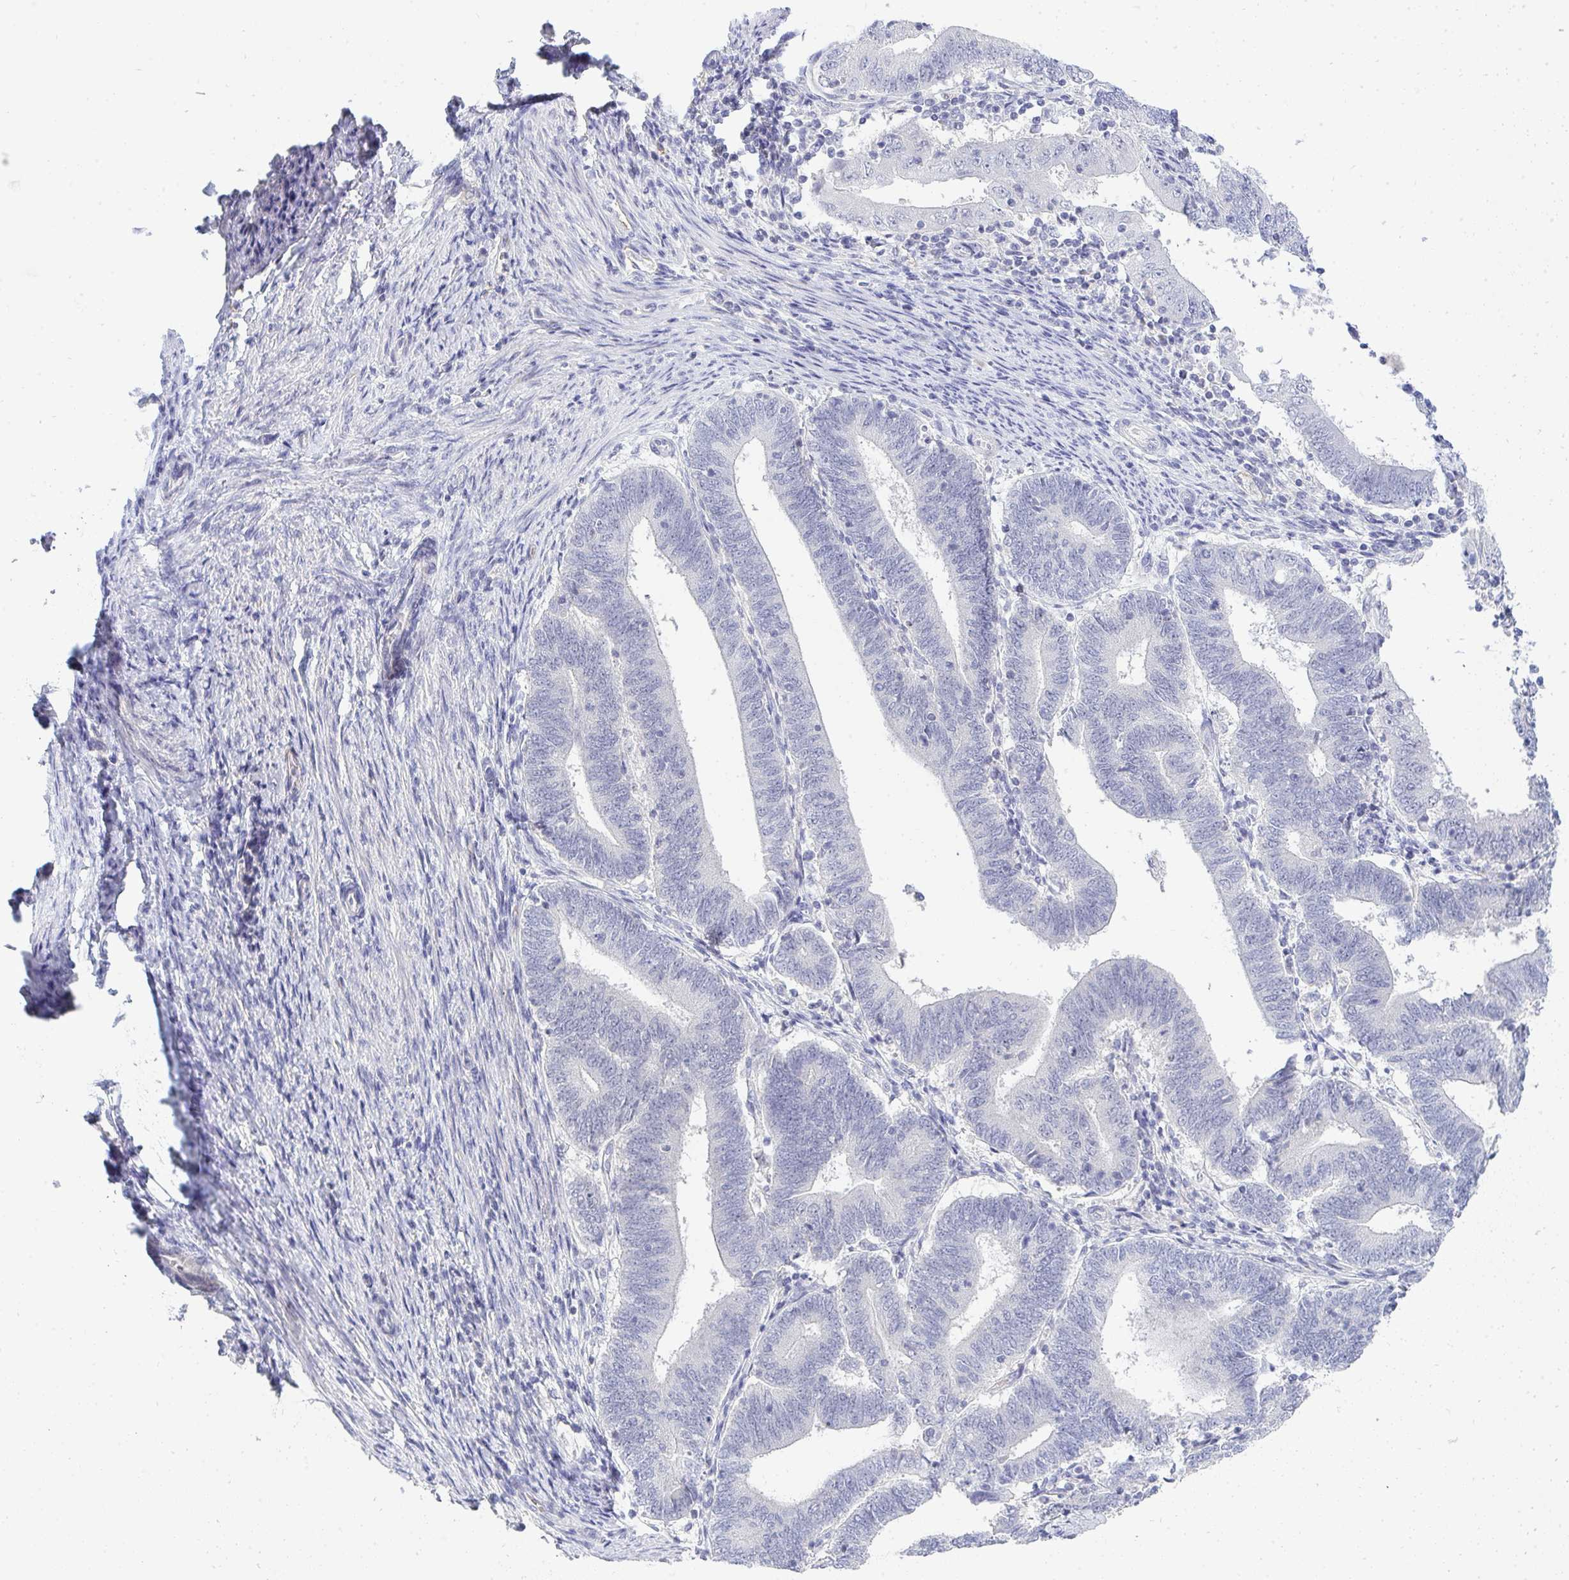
{"staining": {"intensity": "negative", "quantity": "none", "location": "none"}, "tissue": "endometrial cancer", "cell_type": "Tumor cells", "image_type": "cancer", "snomed": [{"axis": "morphology", "description": "Adenocarcinoma, NOS"}, {"axis": "topography", "description": "Endometrium"}], "caption": "The photomicrograph reveals no significant positivity in tumor cells of endometrial cancer (adenocarcinoma).", "gene": "TMEM82", "patient": {"sex": "female", "age": 70}}